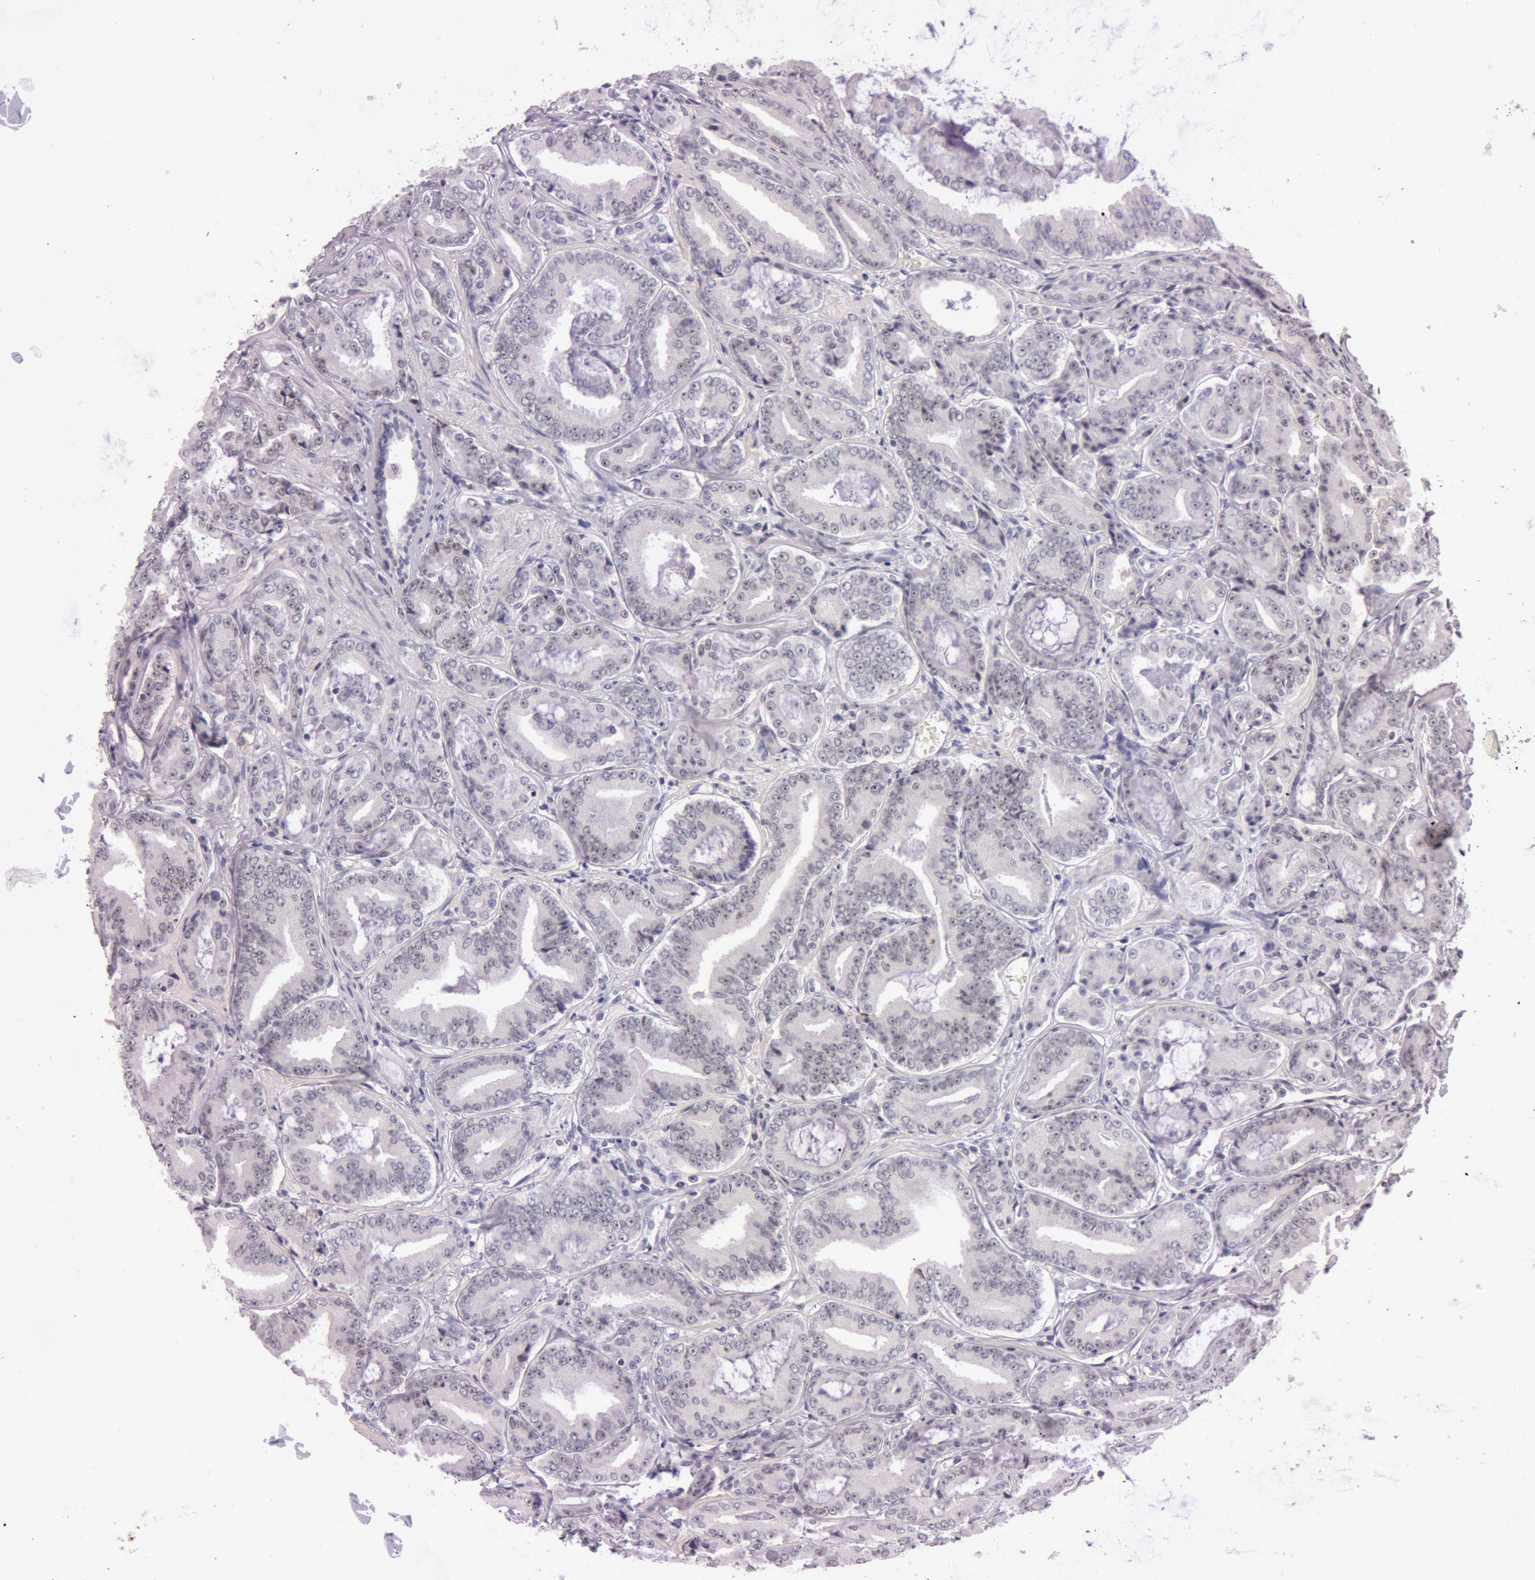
{"staining": {"intensity": "moderate", "quantity": "25%-75%", "location": "nuclear"}, "tissue": "prostate cancer", "cell_type": "Tumor cells", "image_type": "cancer", "snomed": [{"axis": "morphology", "description": "Adenocarcinoma, Low grade"}, {"axis": "topography", "description": "Prostate"}], "caption": "A brown stain labels moderate nuclear expression of a protein in low-grade adenocarcinoma (prostate) tumor cells. The protein of interest is shown in brown color, while the nuclei are stained blue.", "gene": "FBL", "patient": {"sex": "male", "age": 65}}